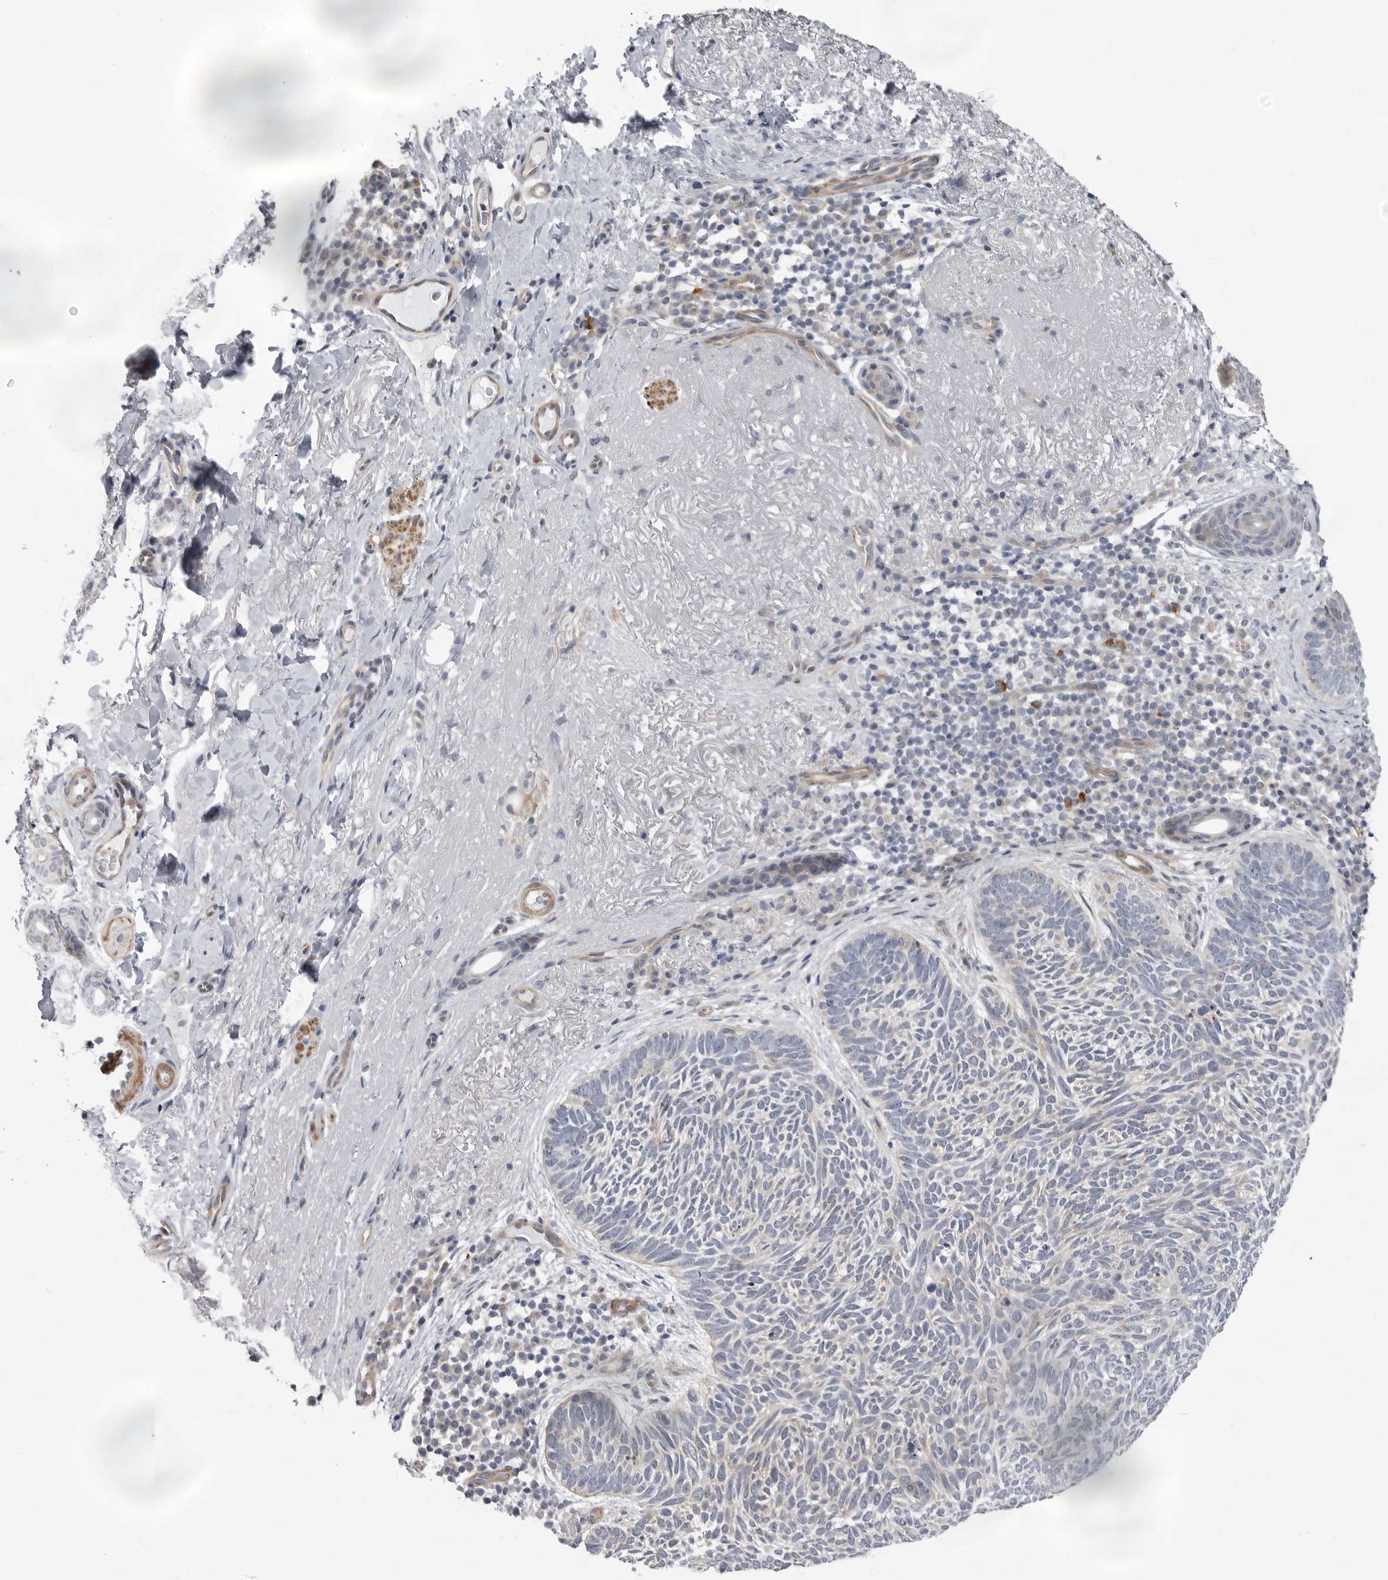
{"staining": {"intensity": "weak", "quantity": "<25%", "location": "cytoplasmic/membranous"}, "tissue": "skin cancer", "cell_type": "Tumor cells", "image_type": "cancer", "snomed": [{"axis": "morphology", "description": "Basal cell carcinoma"}, {"axis": "topography", "description": "Skin"}], "caption": "There is no significant staining in tumor cells of skin basal cell carcinoma. Brightfield microscopy of IHC stained with DAB (3,3'-diaminobenzidine) (brown) and hematoxylin (blue), captured at high magnification.", "gene": "SCP2", "patient": {"sex": "female", "age": 85}}